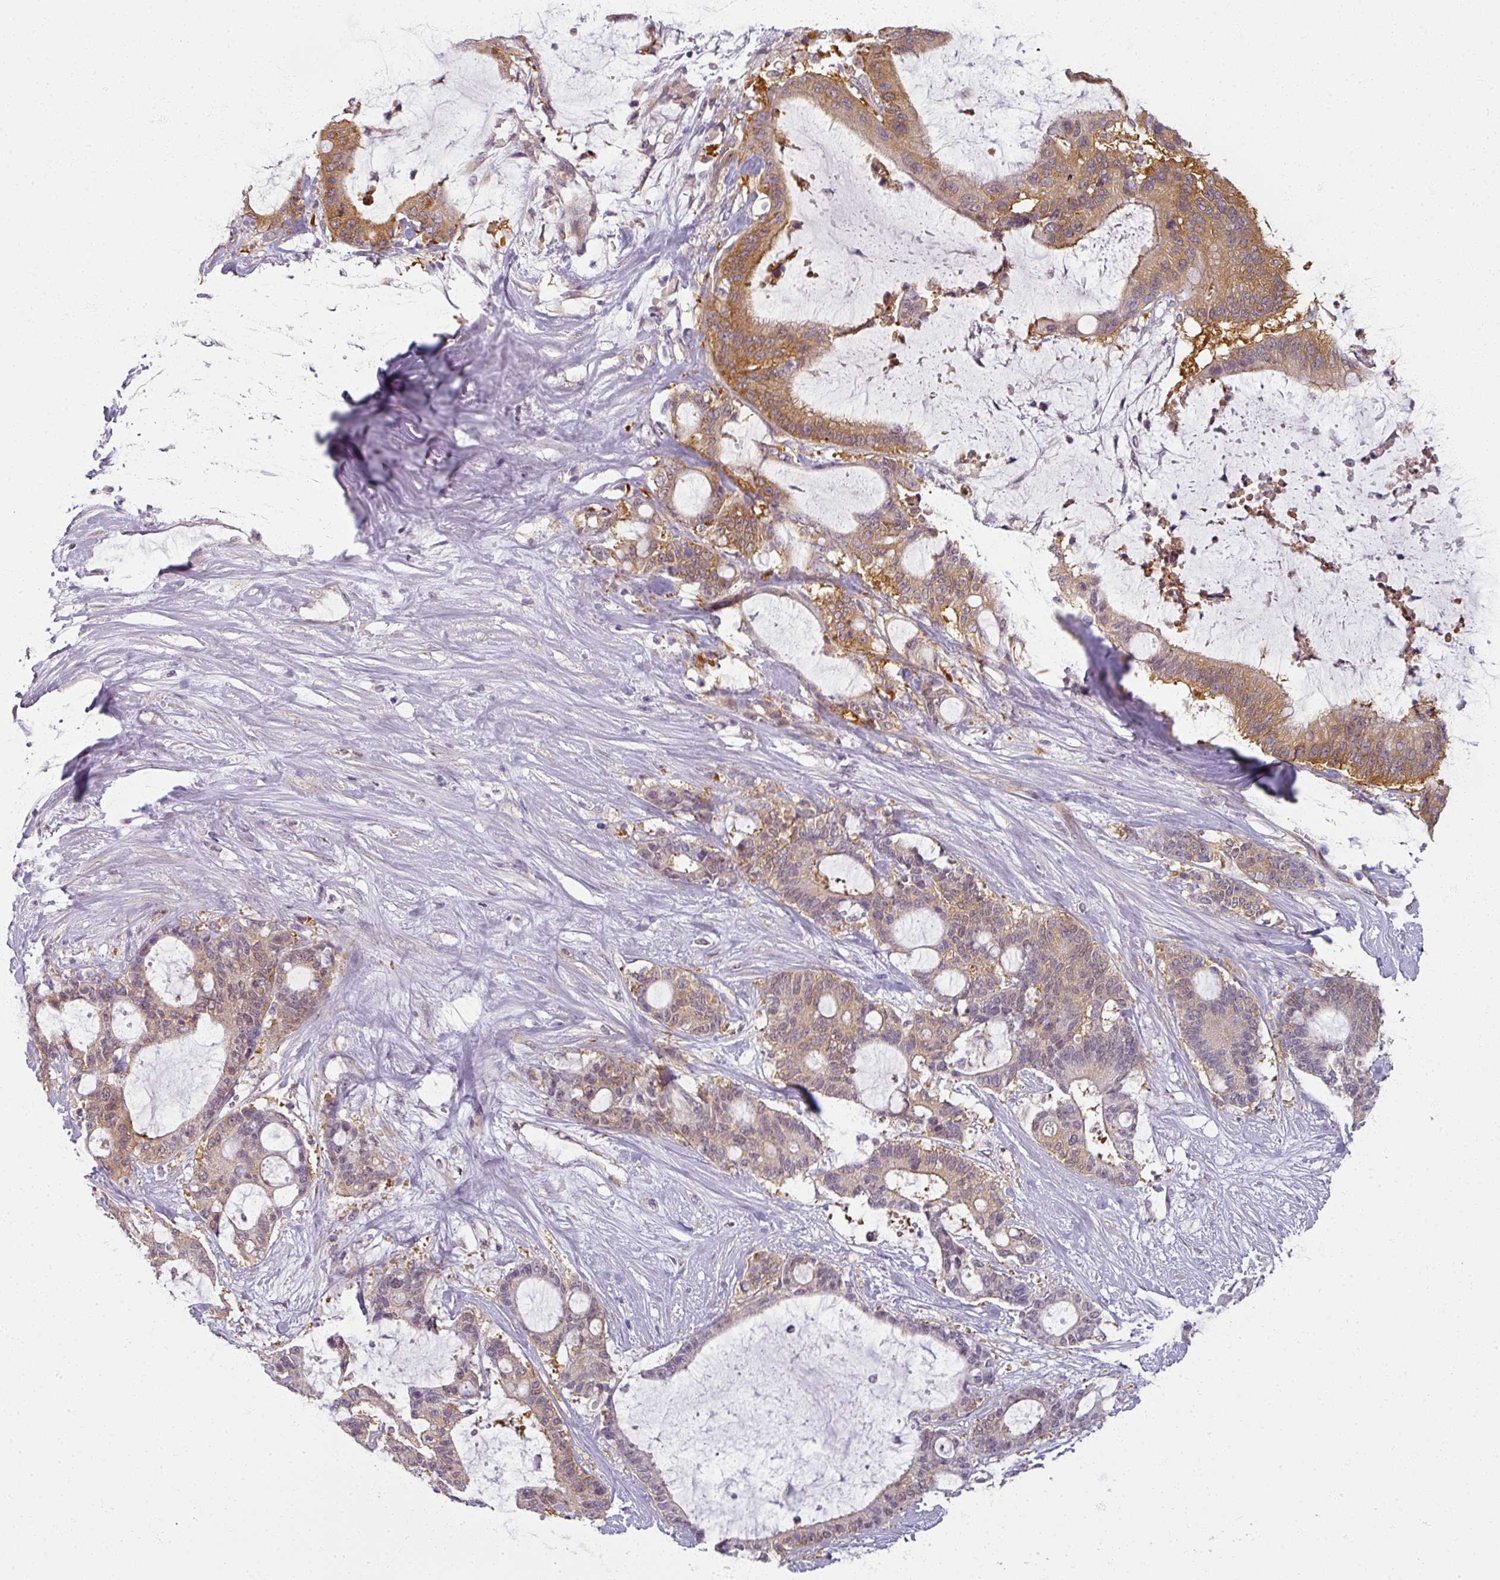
{"staining": {"intensity": "moderate", "quantity": "25%-75%", "location": "cytoplasmic/membranous"}, "tissue": "liver cancer", "cell_type": "Tumor cells", "image_type": "cancer", "snomed": [{"axis": "morphology", "description": "Normal tissue, NOS"}, {"axis": "morphology", "description": "Cholangiocarcinoma"}, {"axis": "topography", "description": "Liver"}, {"axis": "topography", "description": "Peripheral nerve tissue"}], "caption": "IHC (DAB (3,3'-diaminobenzidine)) staining of liver cholangiocarcinoma reveals moderate cytoplasmic/membranous protein expression in about 25%-75% of tumor cells.", "gene": "AGPAT4", "patient": {"sex": "female", "age": 73}}